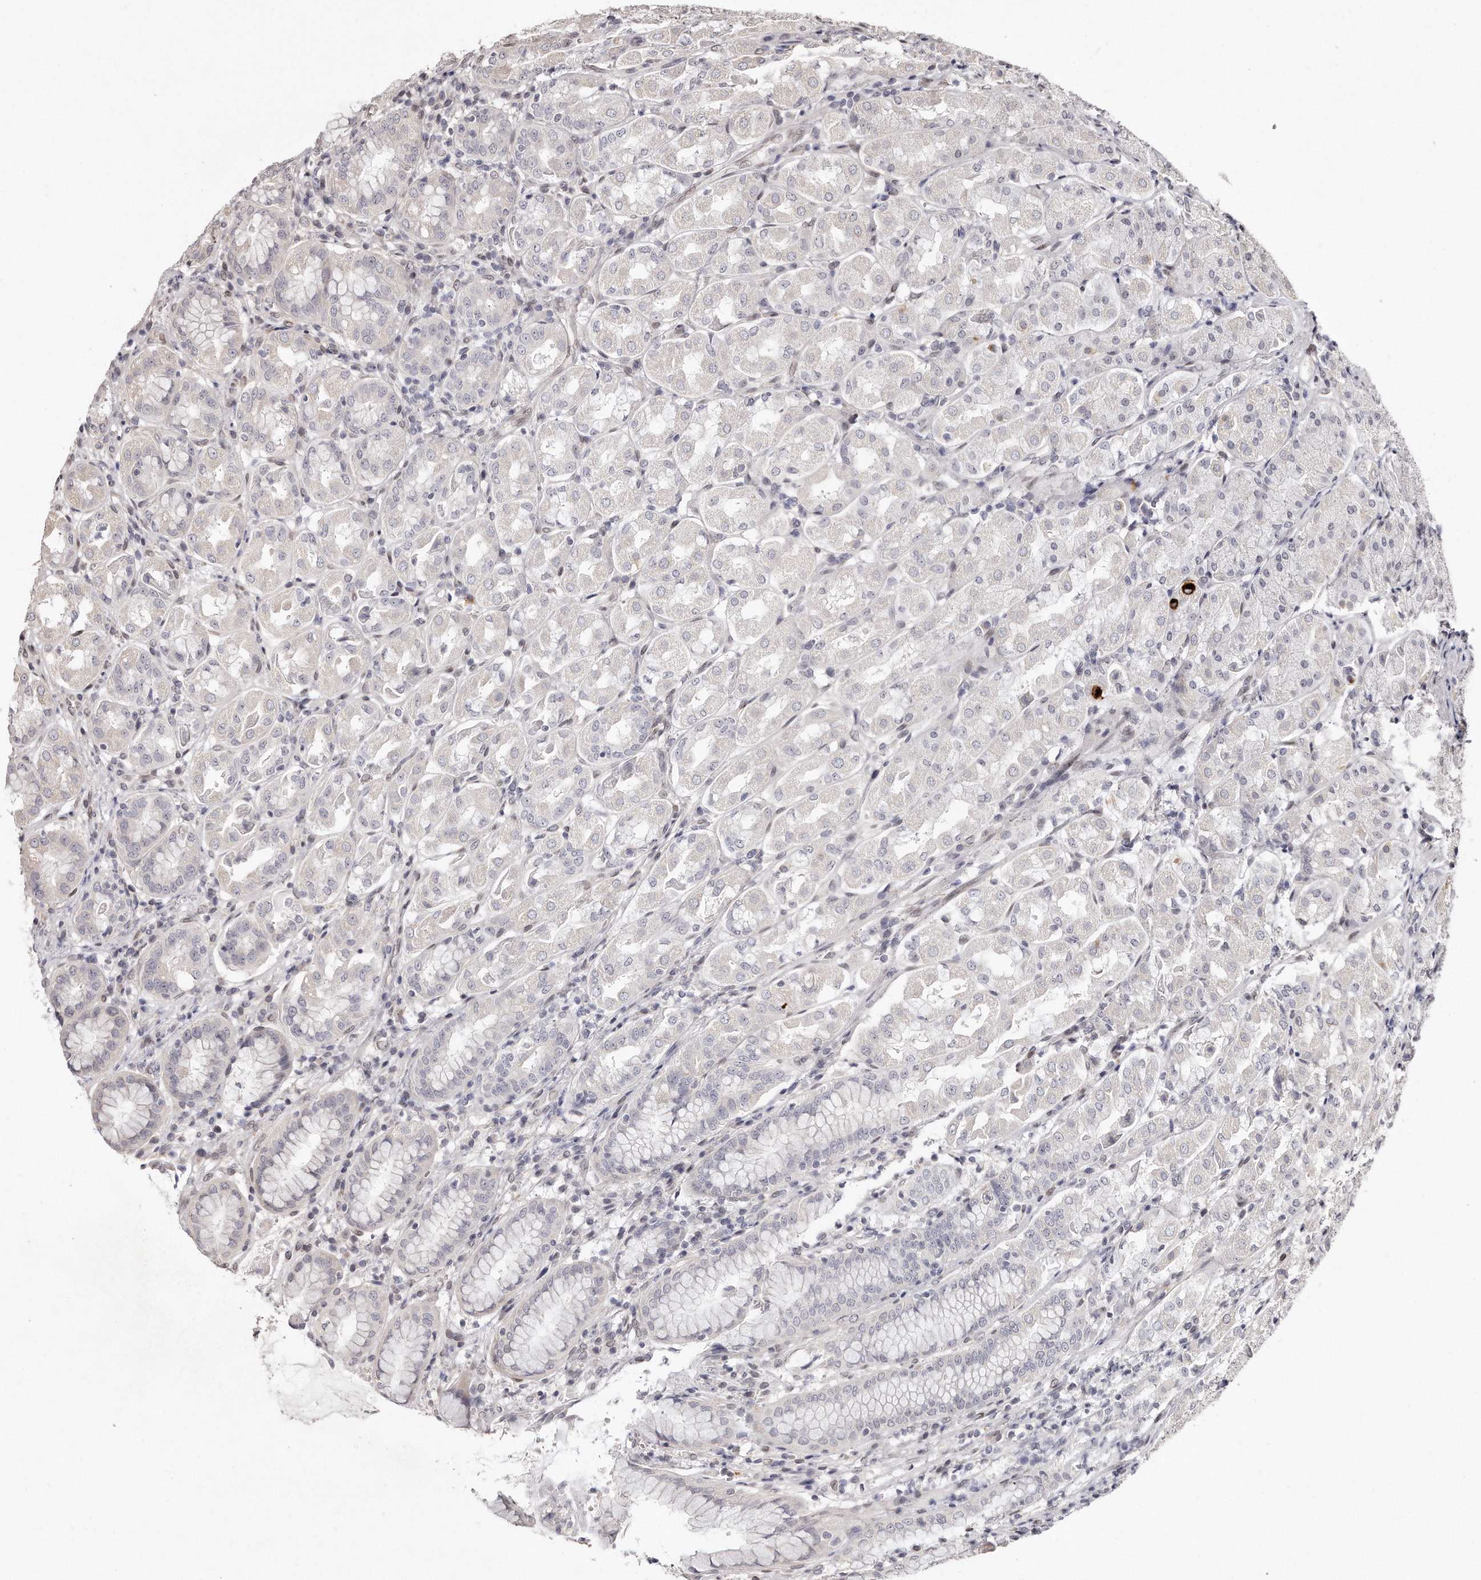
{"staining": {"intensity": "negative", "quantity": "none", "location": "none"}, "tissue": "stomach", "cell_type": "Glandular cells", "image_type": "normal", "snomed": [{"axis": "morphology", "description": "Normal tissue, NOS"}, {"axis": "topography", "description": "Stomach"}, {"axis": "topography", "description": "Stomach, lower"}], "caption": "The photomicrograph displays no significant expression in glandular cells of stomach. (Brightfield microscopy of DAB IHC at high magnification).", "gene": "HASPIN", "patient": {"sex": "female", "age": 56}}